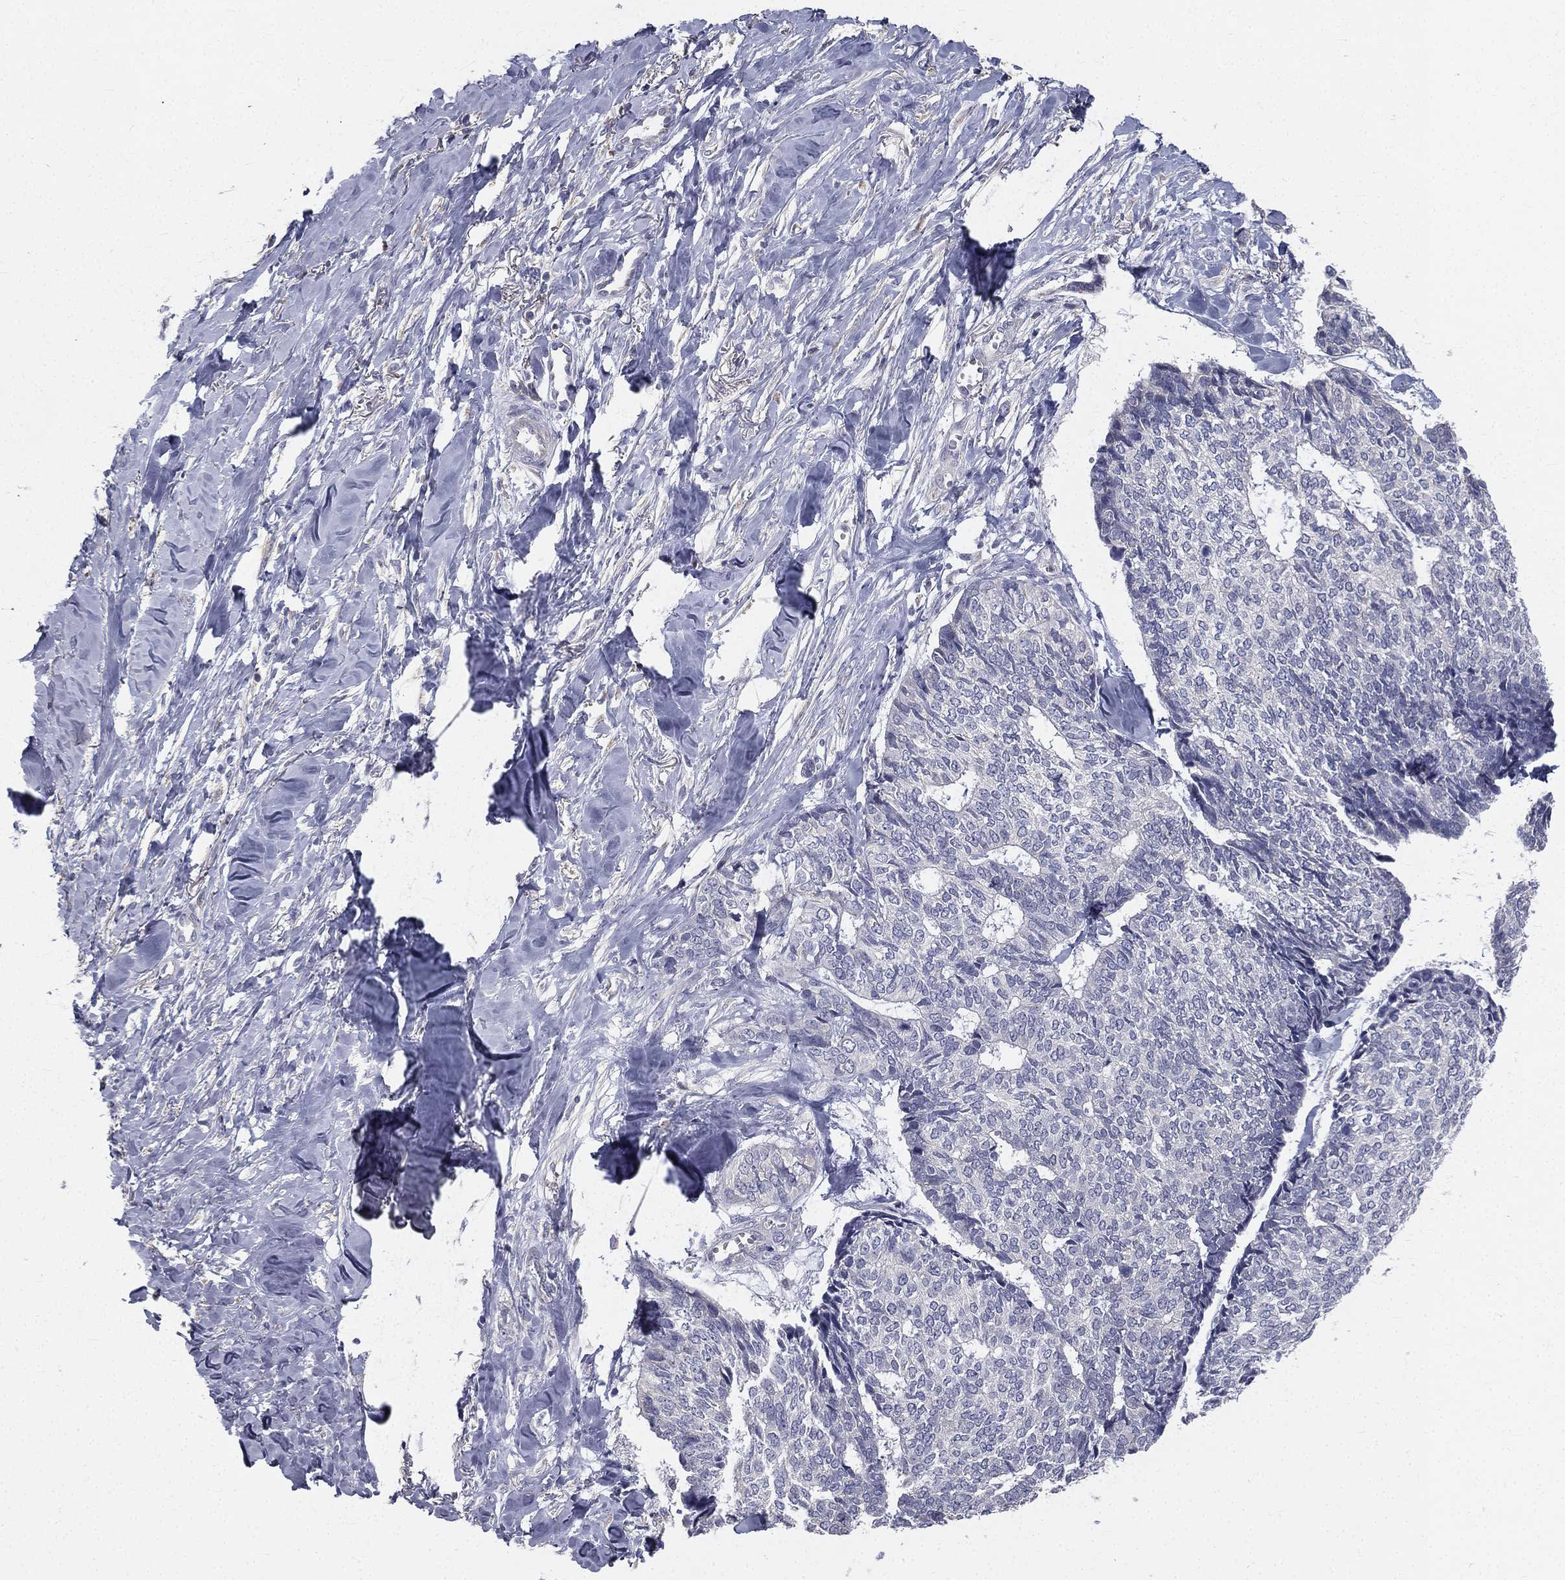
{"staining": {"intensity": "negative", "quantity": "none", "location": "none"}, "tissue": "skin cancer", "cell_type": "Tumor cells", "image_type": "cancer", "snomed": [{"axis": "morphology", "description": "Basal cell carcinoma"}, {"axis": "topography", "description": "Skin"}], "caption": "This photomicrograph is of skin basal cell carcinoma stained with immunohistochemistry (IHC) to label a protein in brown with the nuclei are counter-stained blue. There is no positivity in tumor cells.", "gene": "MUC13", "patient": {"sex": "male", "age": 86}}